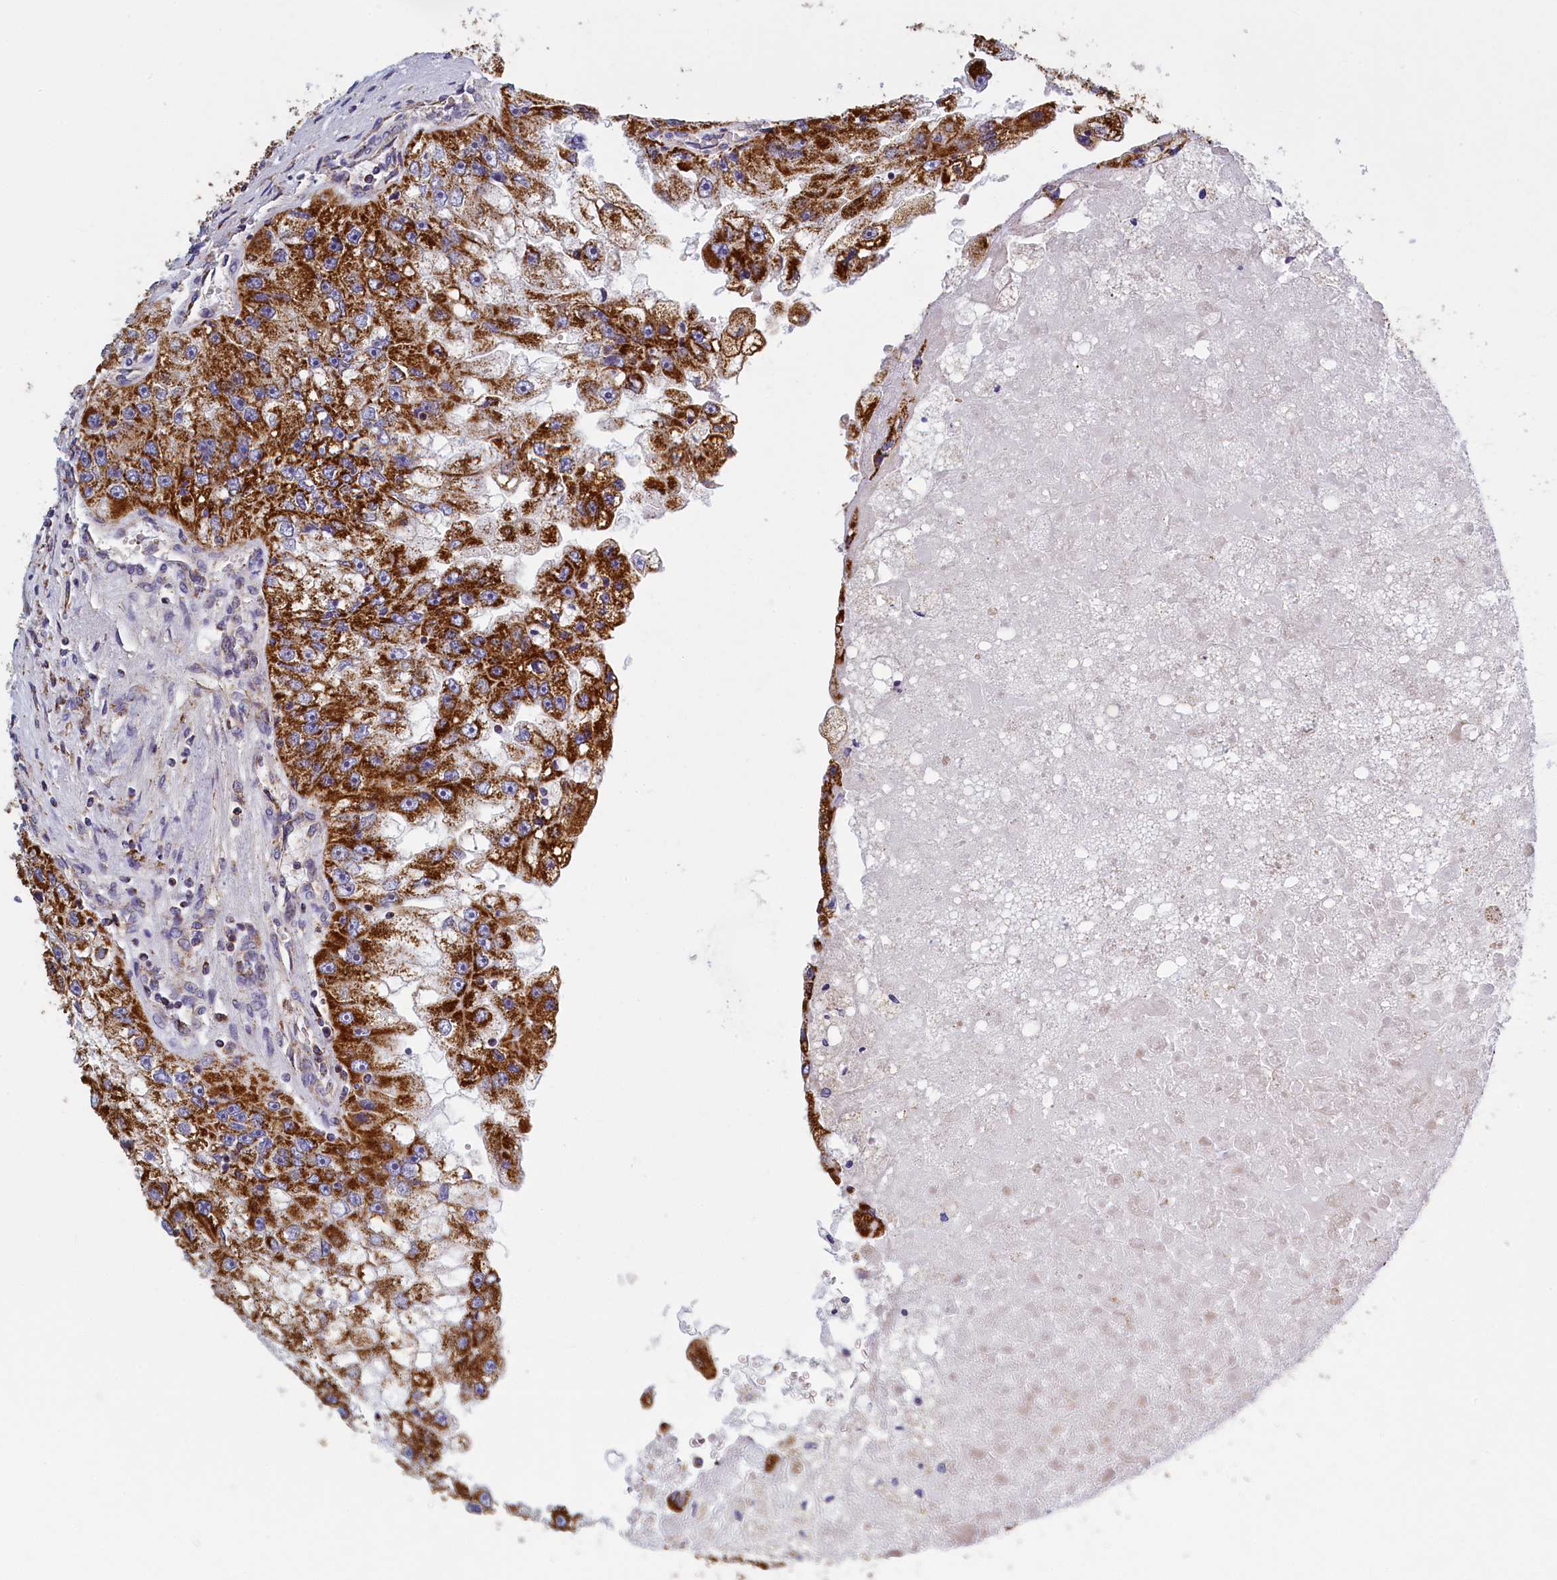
{"staining": {"intensity": "strong", "quantity": ">75%", "location": "cytoplasmic/membranous"}, "tissue": "renal cancer", "cell_type": "Tumor cells", "image_type": "cancer", "snomed": [{"axis": "morphology", "description": "Adenocarcinoma, NOS"}, {"axis": "topography", "description": "Kidney"}], "caption": "Brown immunohistochemical staining in renal cancer (adenocarcinoma) displays strong cytoplasmic/membranous staining in approximately >75% of tumor cells.", "gene": "IFT122", "patient": {"sex": "male", "age": 63}}